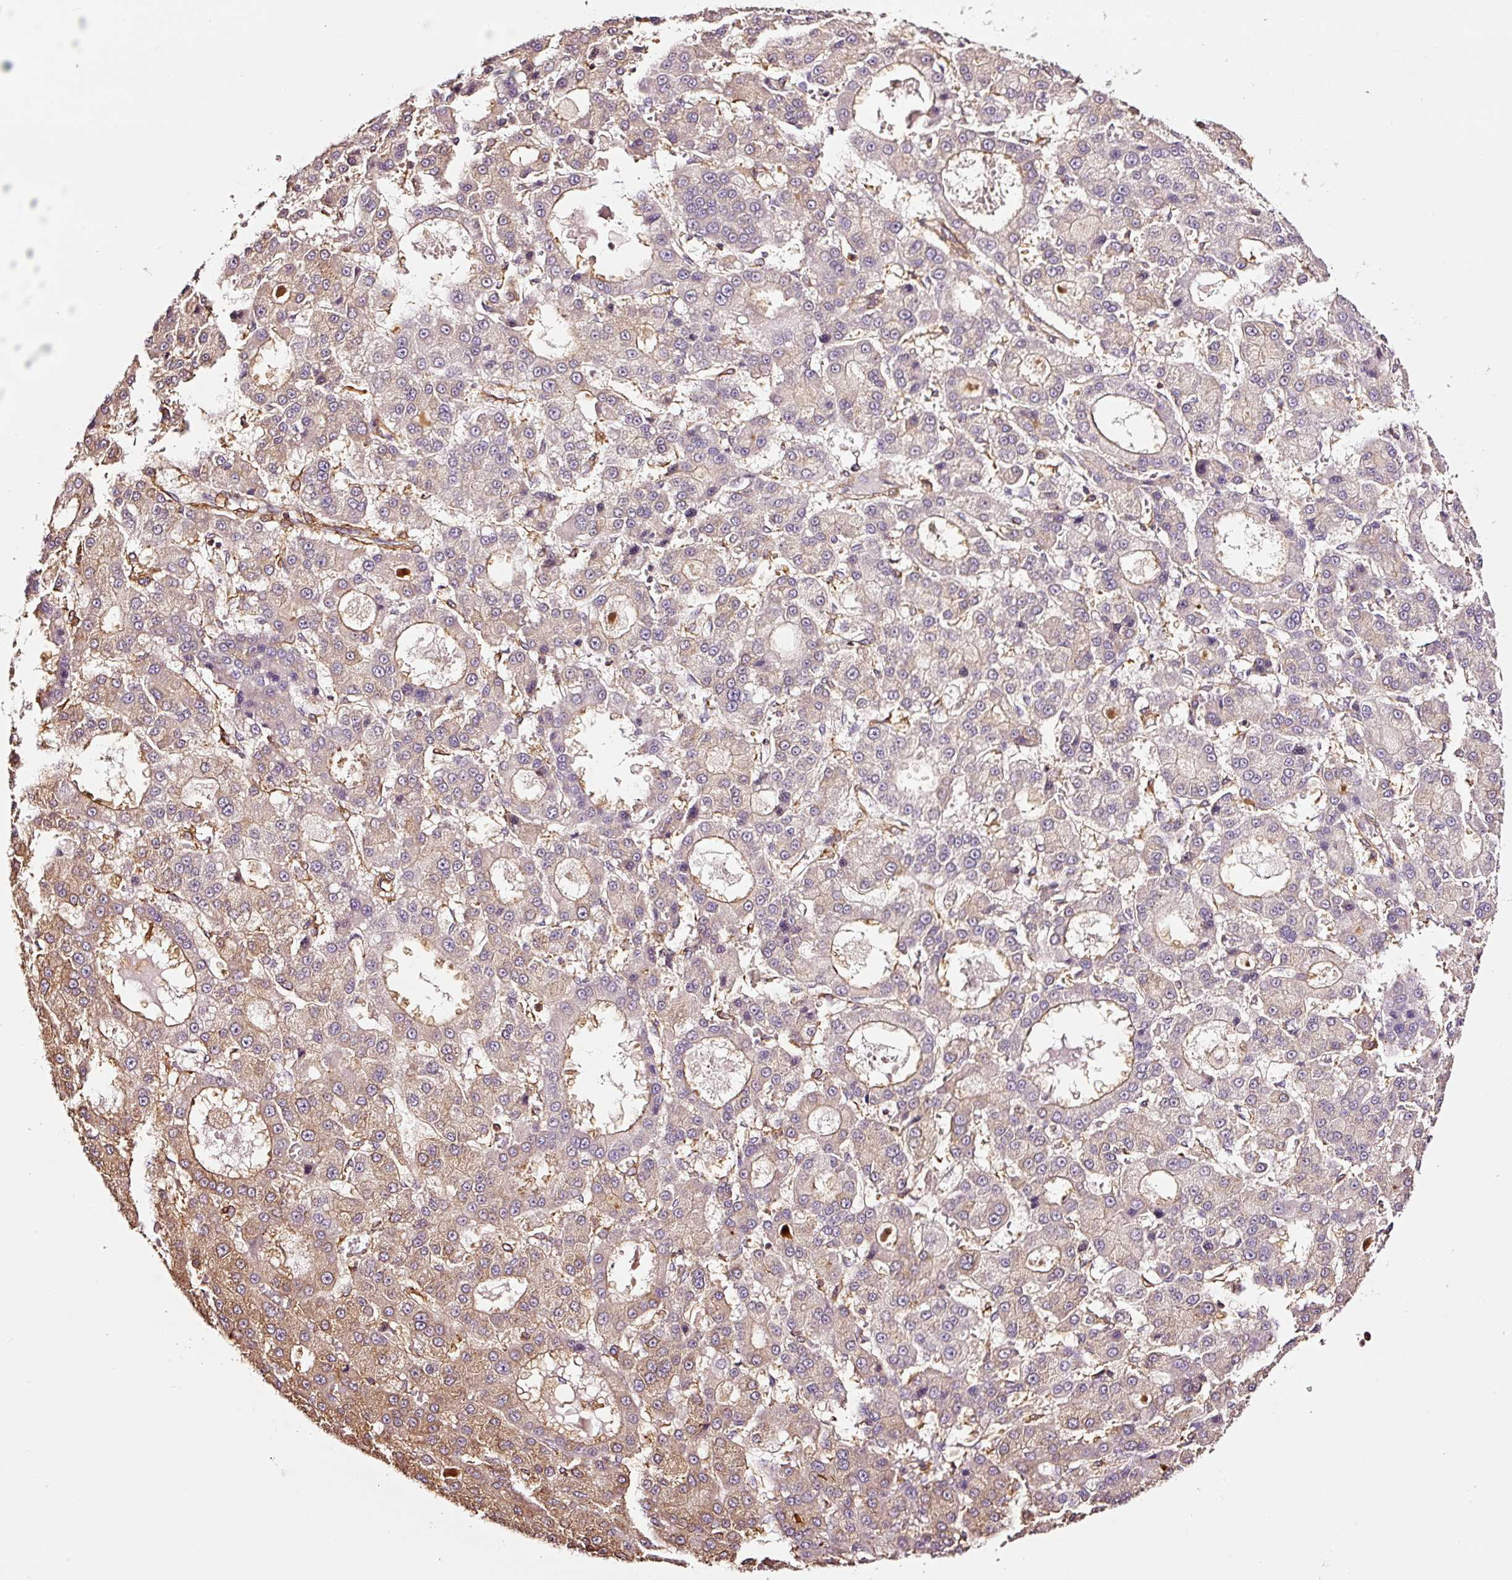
{"staining": {"intensity": "weak", "quantity": "<25%", "location": "cytoplasmic/membranous"}, "tissue": "liver cancer", "cell_type": "Tumor cells", "image_type": "cancer", "snomed": [{"axis": "morphology", "description": "Carcinoma, Hepatocellular, NOS"}, {"axis": "topography", "description": "Liver"}], "caption": "High power microscopy histopathology image of an IHC photomicrograph of liver hepatocellular carcinoma, revealing no significant expression in tumor cells.", "gene": "METAP1", "patient": {"sex": "male", "age": 70}}